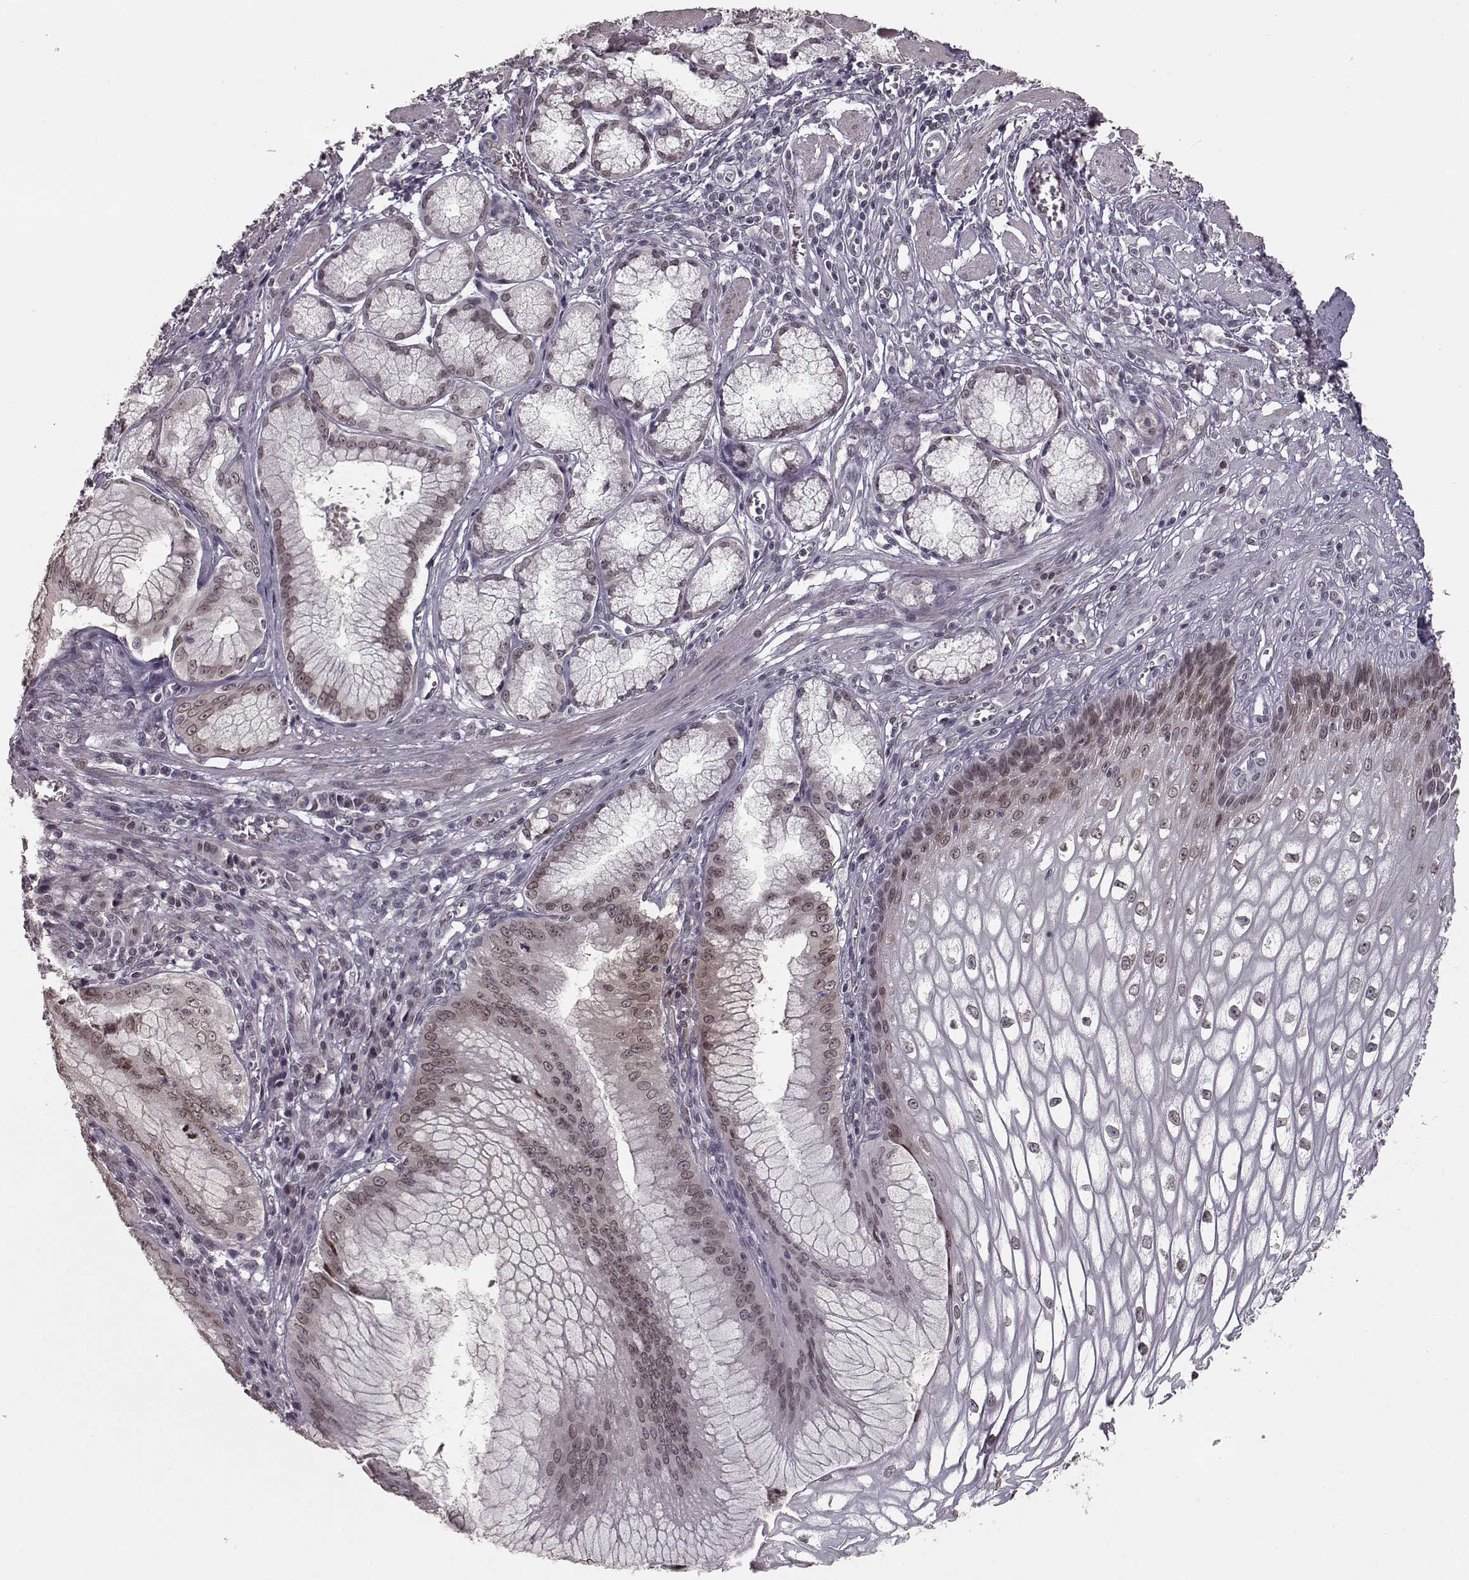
{"staining": {"intensity": "weak", "quantity": ">75%", "location": "cytoplasmic/membranous,nuclear"}, "tissue": "esophagus", "cell_type": "Squamous epithelial cells", "image_type": "normal", "snomed": [{"axis": "morphology", "description": "Normal tissue, NOS"}, {"axis": "topography", "description": "Esophagus"}], "caption": "Immunohistochemistry staining of unremarkable esophagus, which exhibits low levels of weak cytoplasmic/membranous,nuclear expression in approximately >75% of squamous epithelial cells indicating weak cytoplasmic/membranous,nuclear protein staining. The staining was performed using DAB (brown) for protein detection and nuclei were counterstained in hematoxylin (blue).", "gene": "NUP37", "patient": {"sex": "male", "age": 58}}